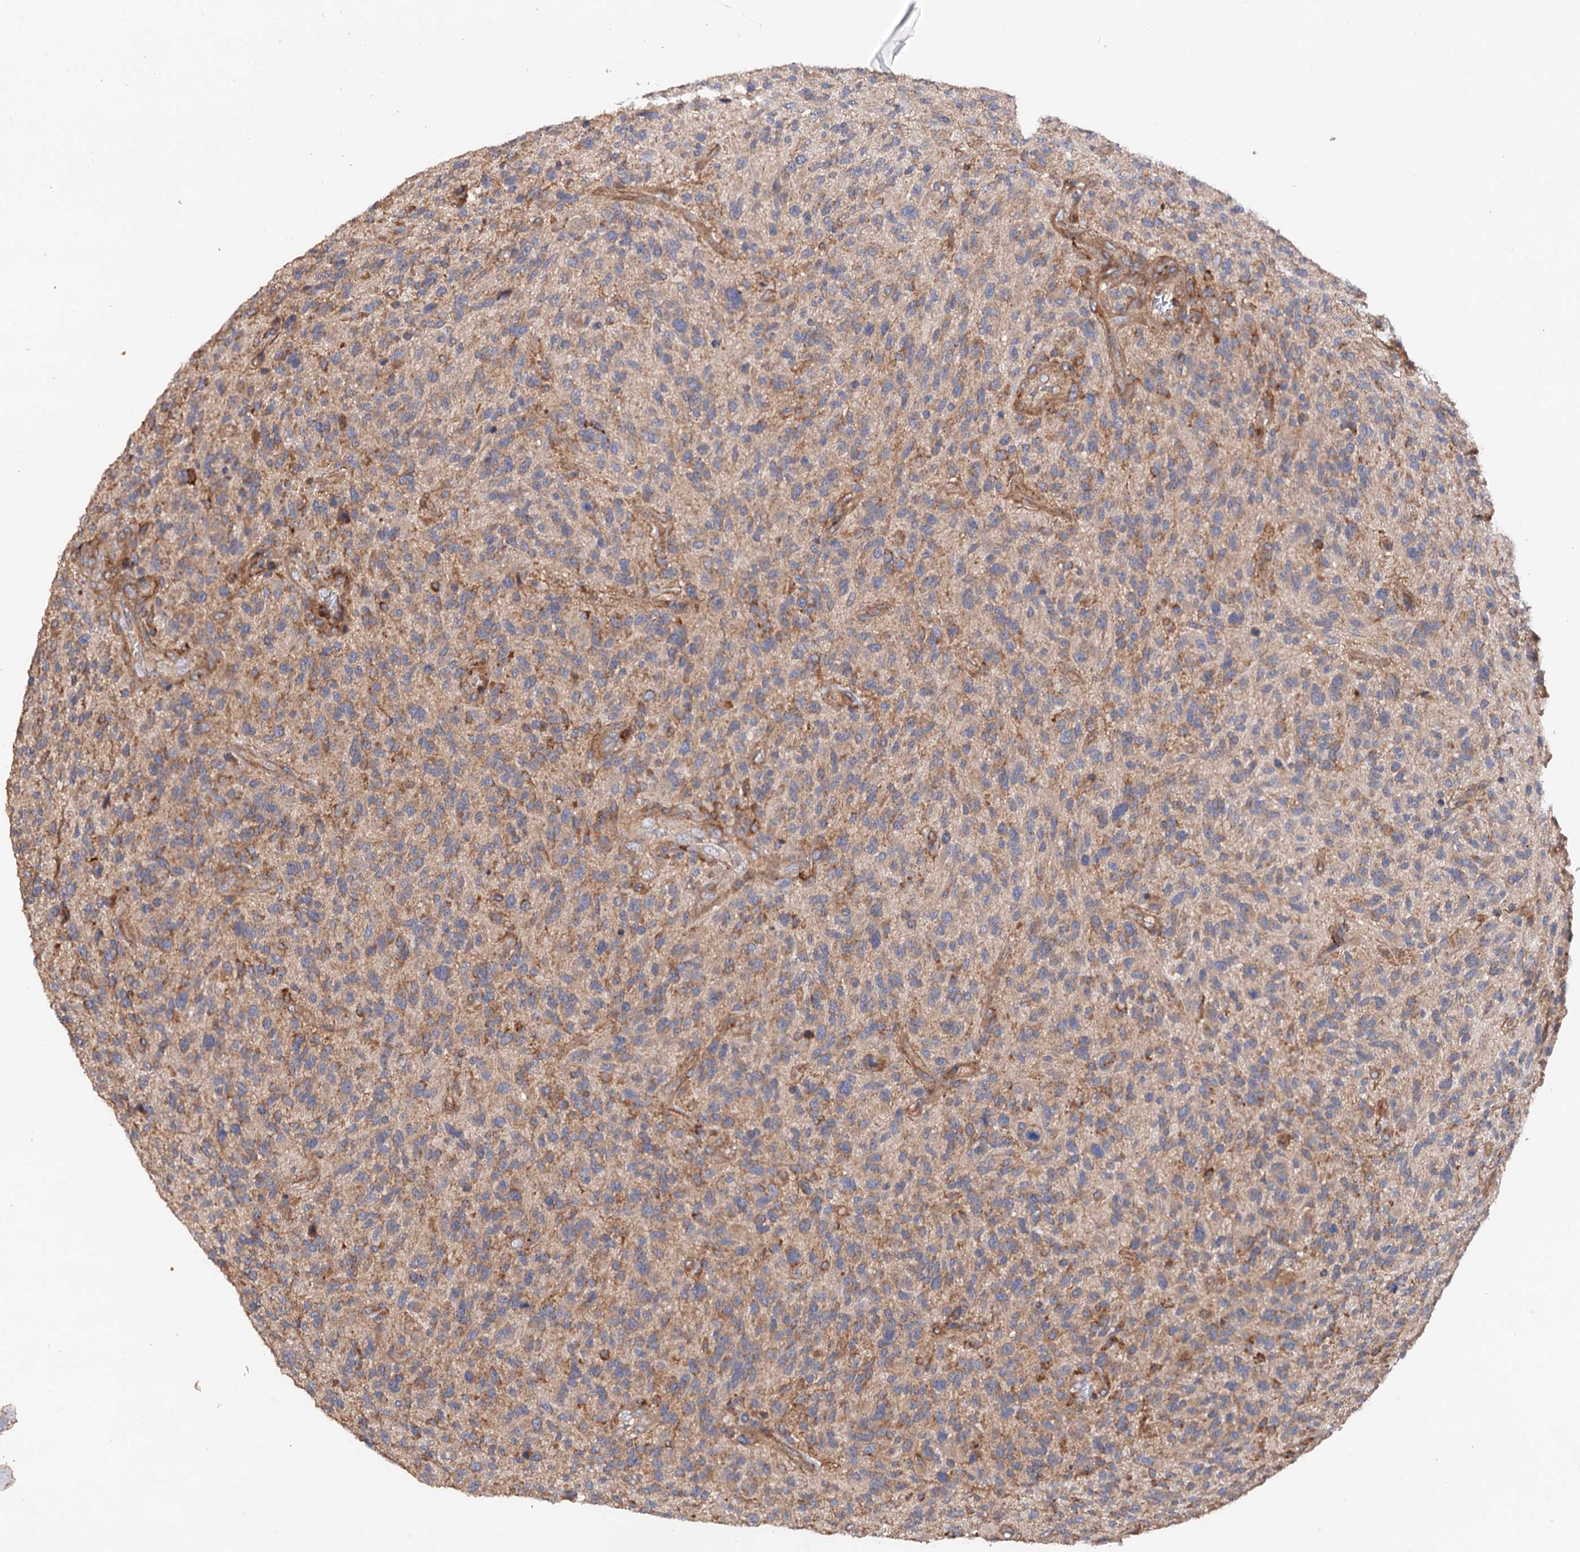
{"staining": {"intensity": "weak", "quantity": "25%-75%", "location": "cytoplasmic/membranous"}, "tissue": "glioma", "cell_type": "Tumor cells", "image_type": "cancer", "snomed": [{"axis": "morphology", "description": "Glioma, malignant, High grade"}, {"axis": "topography", "description": "Brain"}], "caption": "Immunohistochemistry staining of malignant high-grade glioma, which shows low levels of weak cytoplasmic/membranous expression in approximately 25%-75% of tumor cells indicating weak cytoplasmic/membranous protein positivity. The staining was performed using DAB (brown) for protein detection and nuclei were counterstained in hematoxylin (blue).", "gene": "CSAD", "patient": {"sex": "male", "age": 47}}